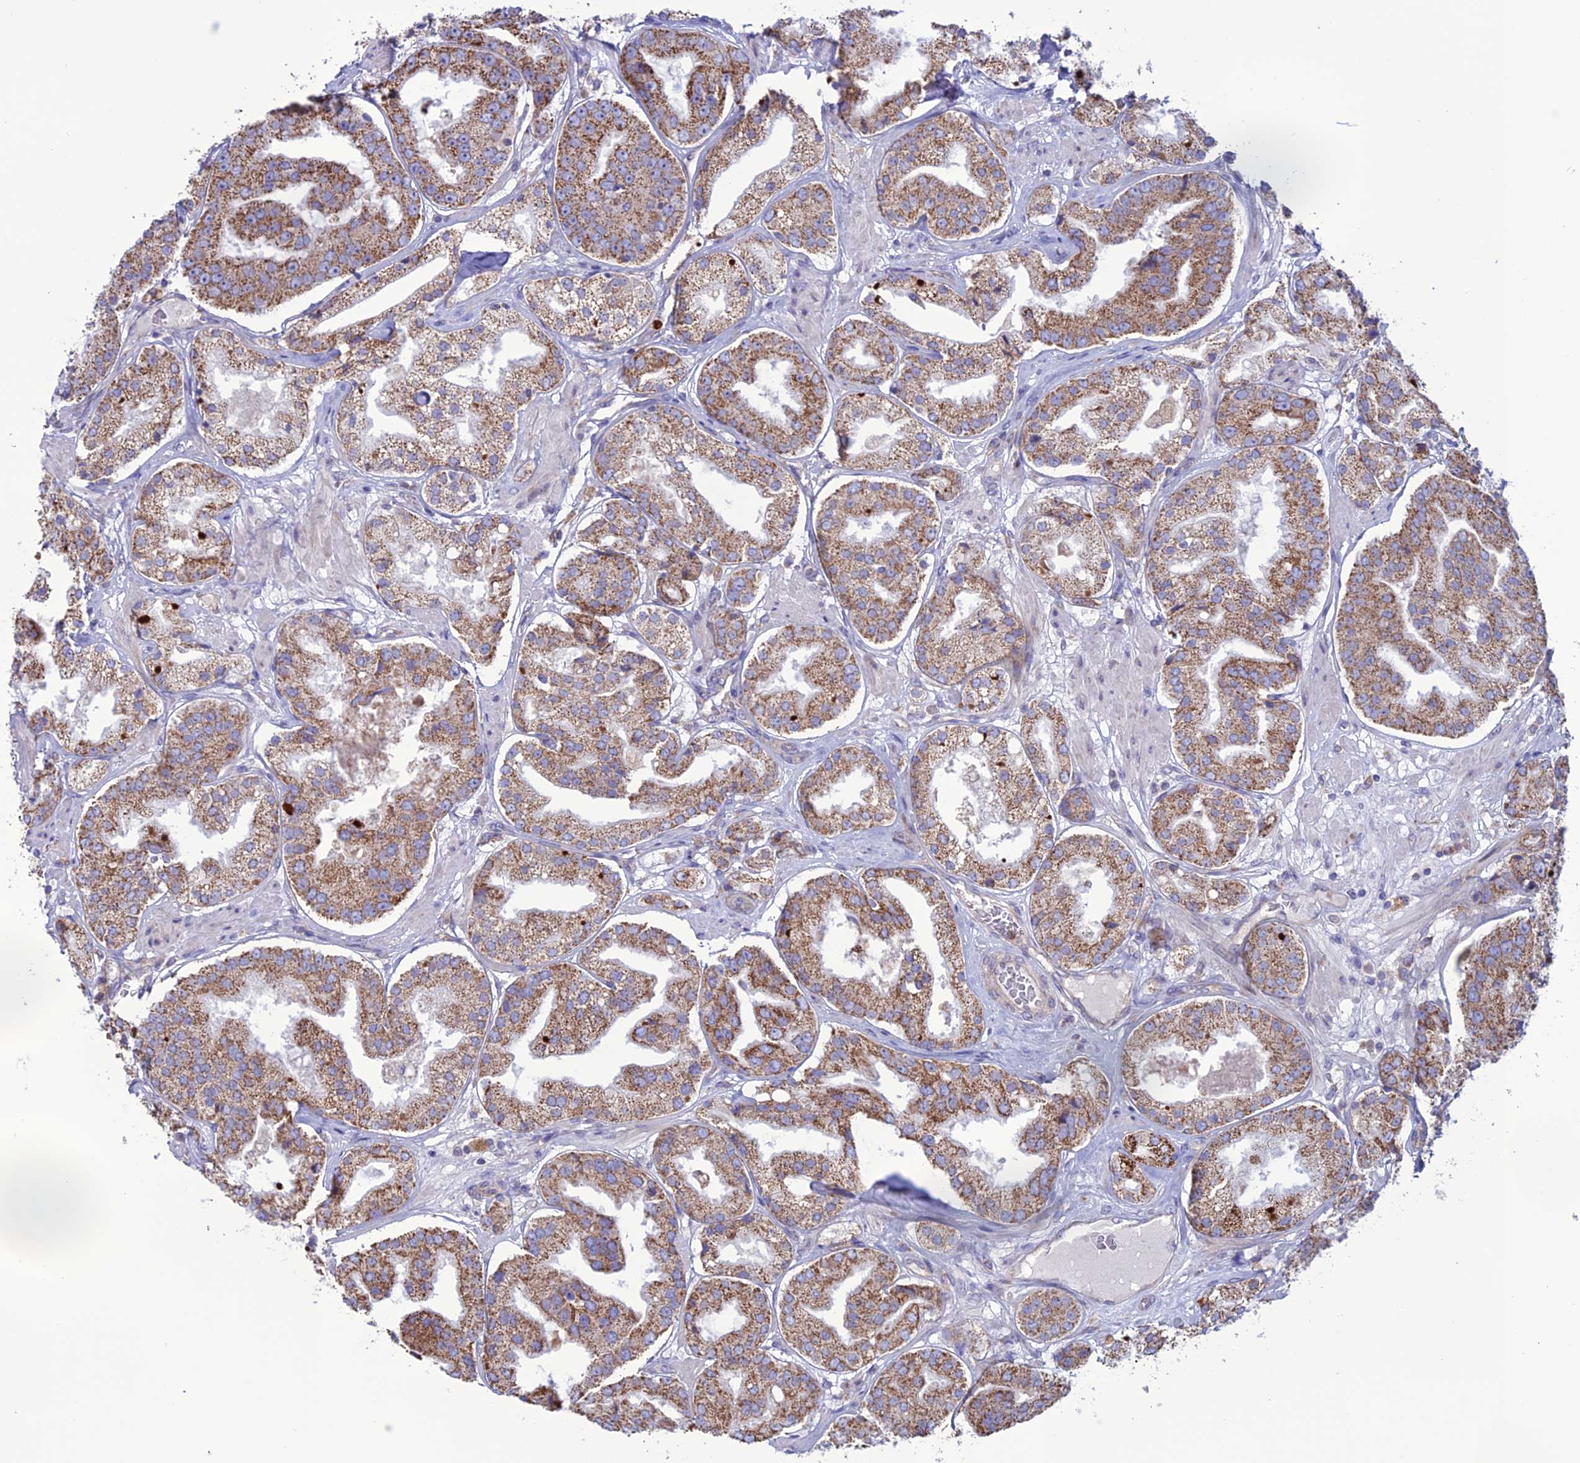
{"staining": {"intensity": "moderate", "quantity": ">75%", "location": "cytoplasmic/membranous"}, "tissue": "prostate cancer", "cell_type": "Tumor cells", "image_type": "cancer", "snomed": [{"axis": "morphology", "description": "Adenocarcinoma, High grade"}, {"axis": "topography", "description": "Prostate"}], "caption": "Tumor cells display medium levels of moderate cytoplasmic/membranous positivity in approximately >75% of cells in prostate cancer (adenocarcinoma (high-grade)).", "gene": "CLCN7", "patient": {"sex": "male", "age": 63}}